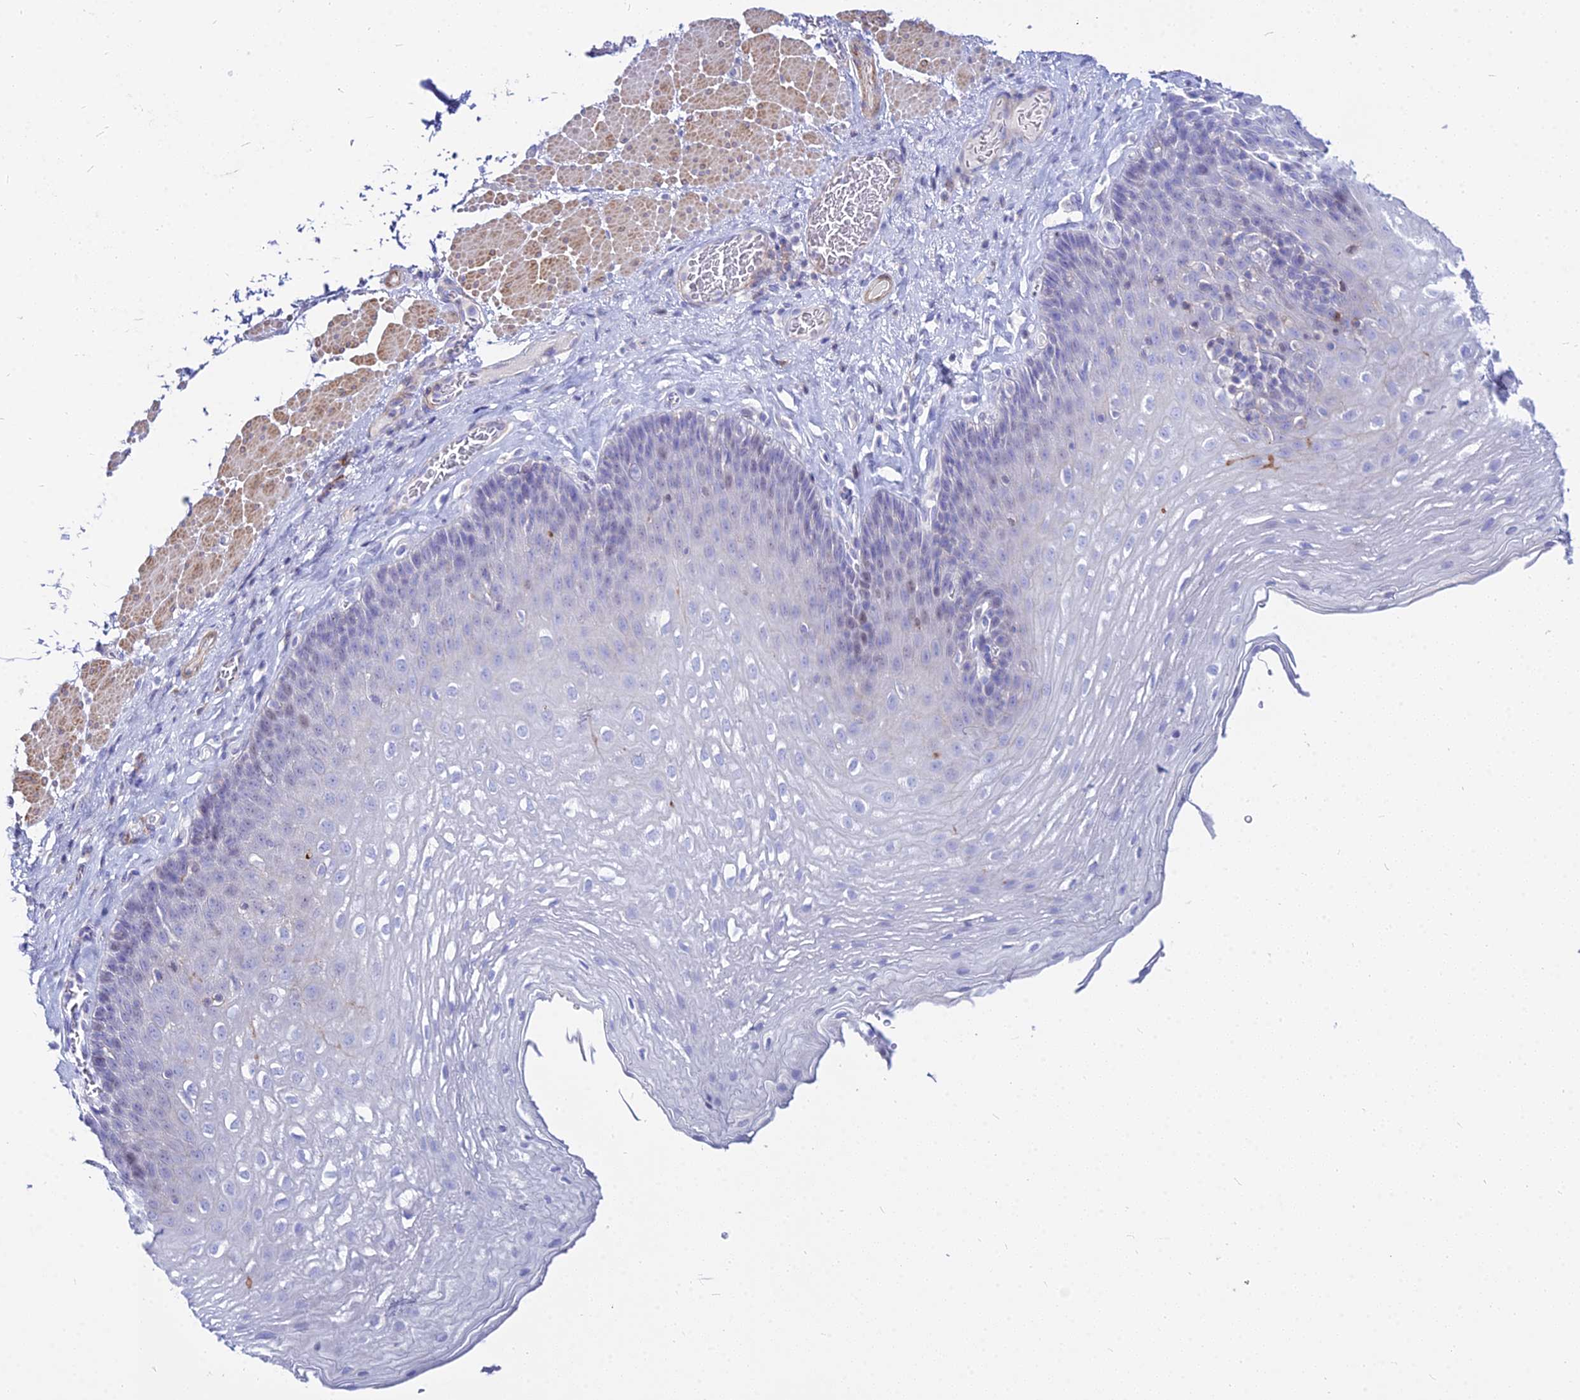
{"staining": {"intensity": "negative", "quantity": "none", "location": "none"}, "tissue": "esophagus", "cell_type": "Squamous epithelial cells", "image_type": "normal", "snomed": [{"axis": "morphology", "description": "Normal tissue, NOS"}, {"axis": "topography", "description": "Esophagus"}], "caption": "An image of esophagus stained for a protein reveals no brown staining in squamous epithelial cells. (Immunohistochemistry (ihc), brightfield microscopy, high magnification).", "gene": "DLX1", "patient": {"sex": "female", "age": 66}}